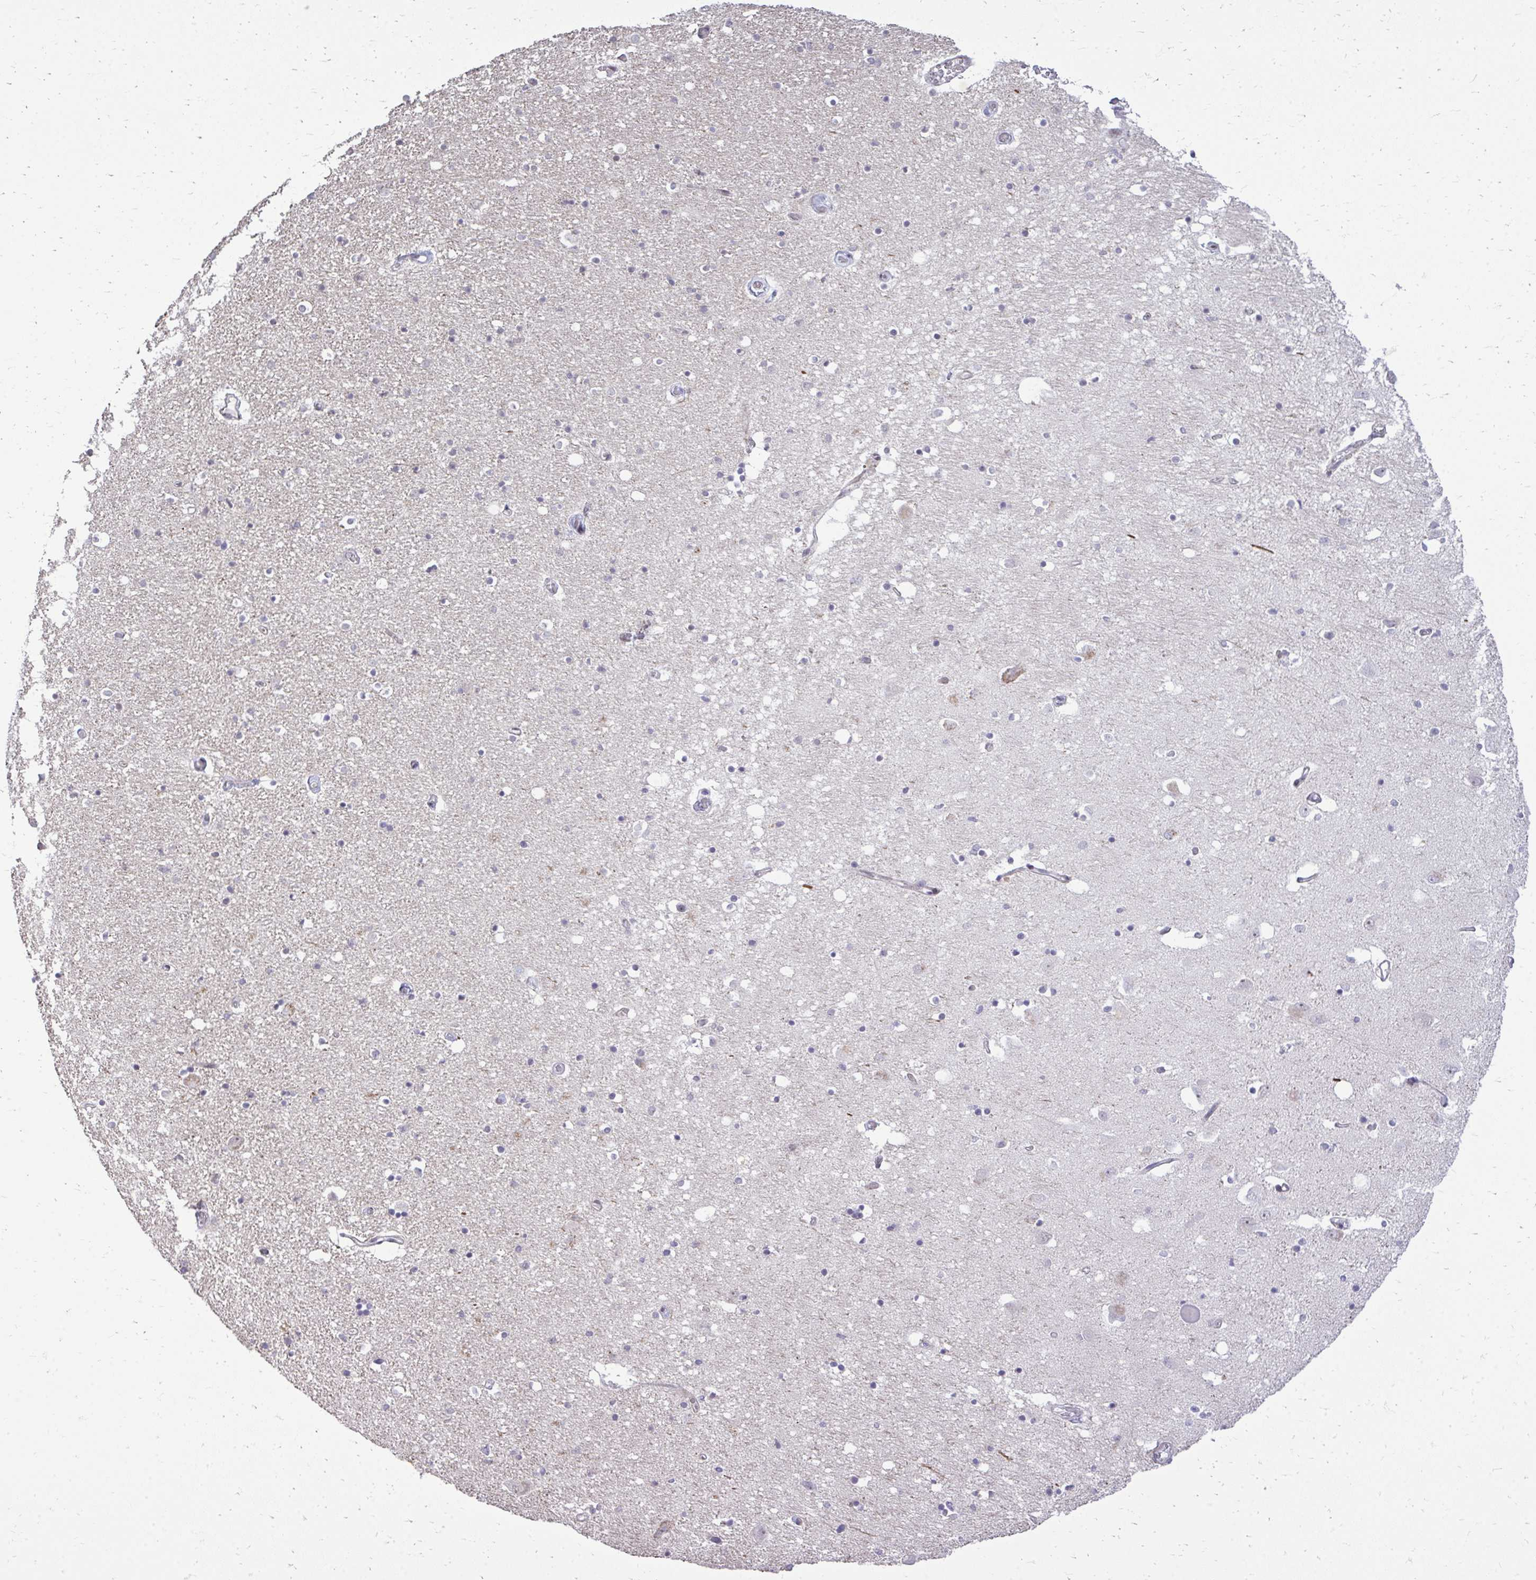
{"staining": {"intensity": "negative", "quantity": "none", "location": "none"}, "tissue": "caudate", "cell_type": "Glial cells", "image_type": "normal", "snomed": [{"axis": "morphology", "description": "Normal tissue, NOS"}, {"axis": "topography", "description": "Lateral ventricle wall"}, {"axis": "topography", "description": "Hippocampus"}], "caption": "DAB (3,3'-diaminobenzidine) immunohistochemical staining of benign caudate demonstrates no significant expression in glial cells.", "gene": "DLX4", "patient": {"sex": "female", "age": 63}}